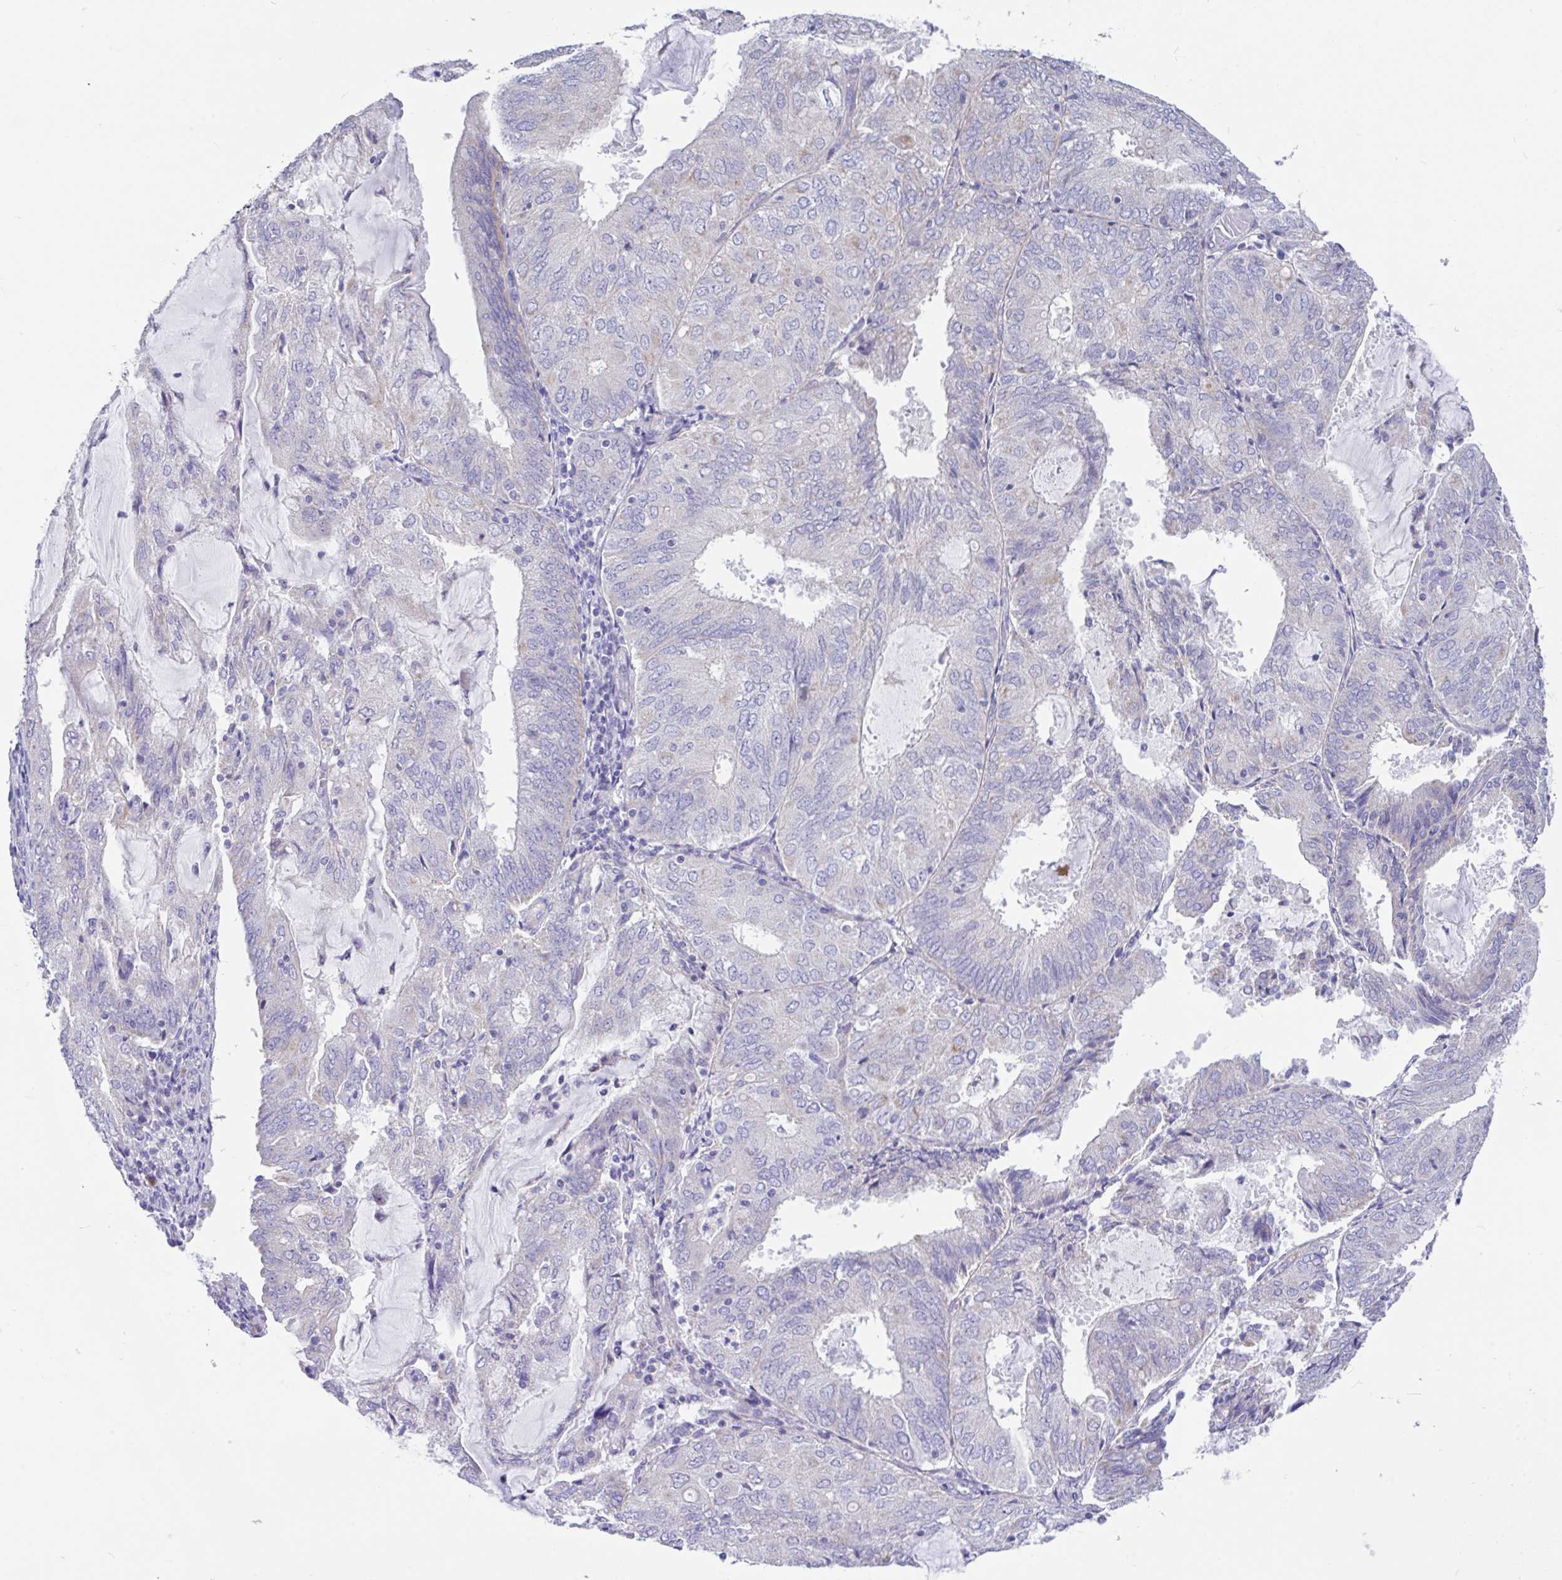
{"staining": {"intensity": "negative", "quantity": "none", "location": "none"}, "tissue": "endometrial cancer", "cell_type": "Tumor cells", "image_type": "cancer", "snomed": [{"axis": "morphology", "description": "Adenocarcinoma, NOS"}, {"axis": "topography", "description": "Endometrium"}], "caption": "This is an IHC micrograph of human endometrial cancer (adenocarcinoma). There is no staining in tumor cells.", "gene": "CCSAP", "patient": {"sex": "female", "age": 81}}